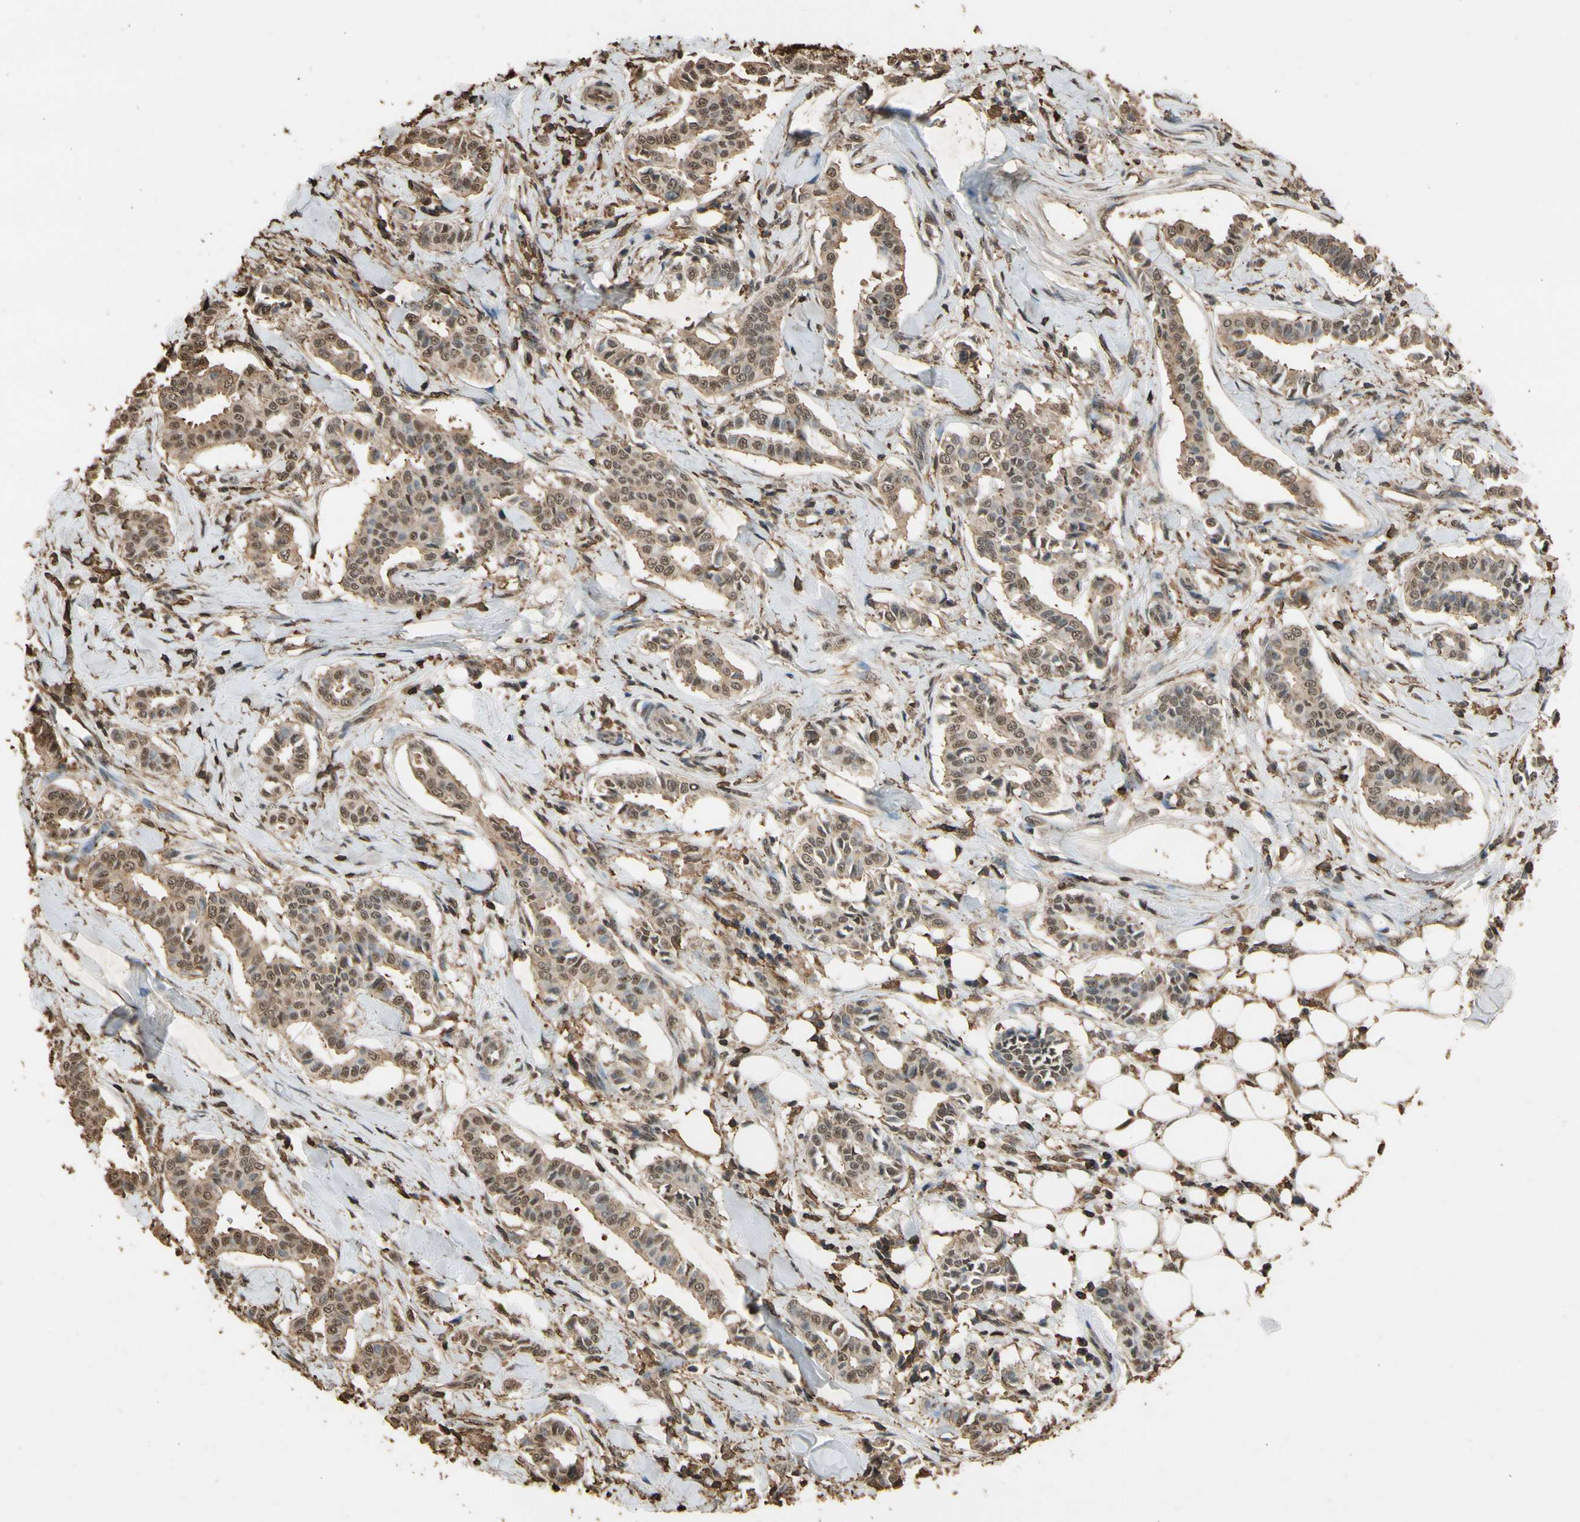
{"staining": {"intensity": "moderate", "quantity": ">75%", "location": "cytoplasmic/membranous,nuclear"}, "tissue": "head and neck cancer", "cell_type": "Tumor cells", "image_type": "cancer", "snomed": [{"axis": "morphology", "description": "Adenocarcinoma, NOS"}, {"axis": "topography", "description": "Salivary gland"}, {"axis": "topography", "description": "Head-Neck"}], "caption": "A high-resolution photomicrograph shows IHC staining of head and neck adenocarcinoma, which demonstrates moderate cytoplasmic/membranous and nuclear positivity in approximately >75% of tumor cells.", "gene": "TNFSF13B", "patient": {"sex": "female", "age": 59}}